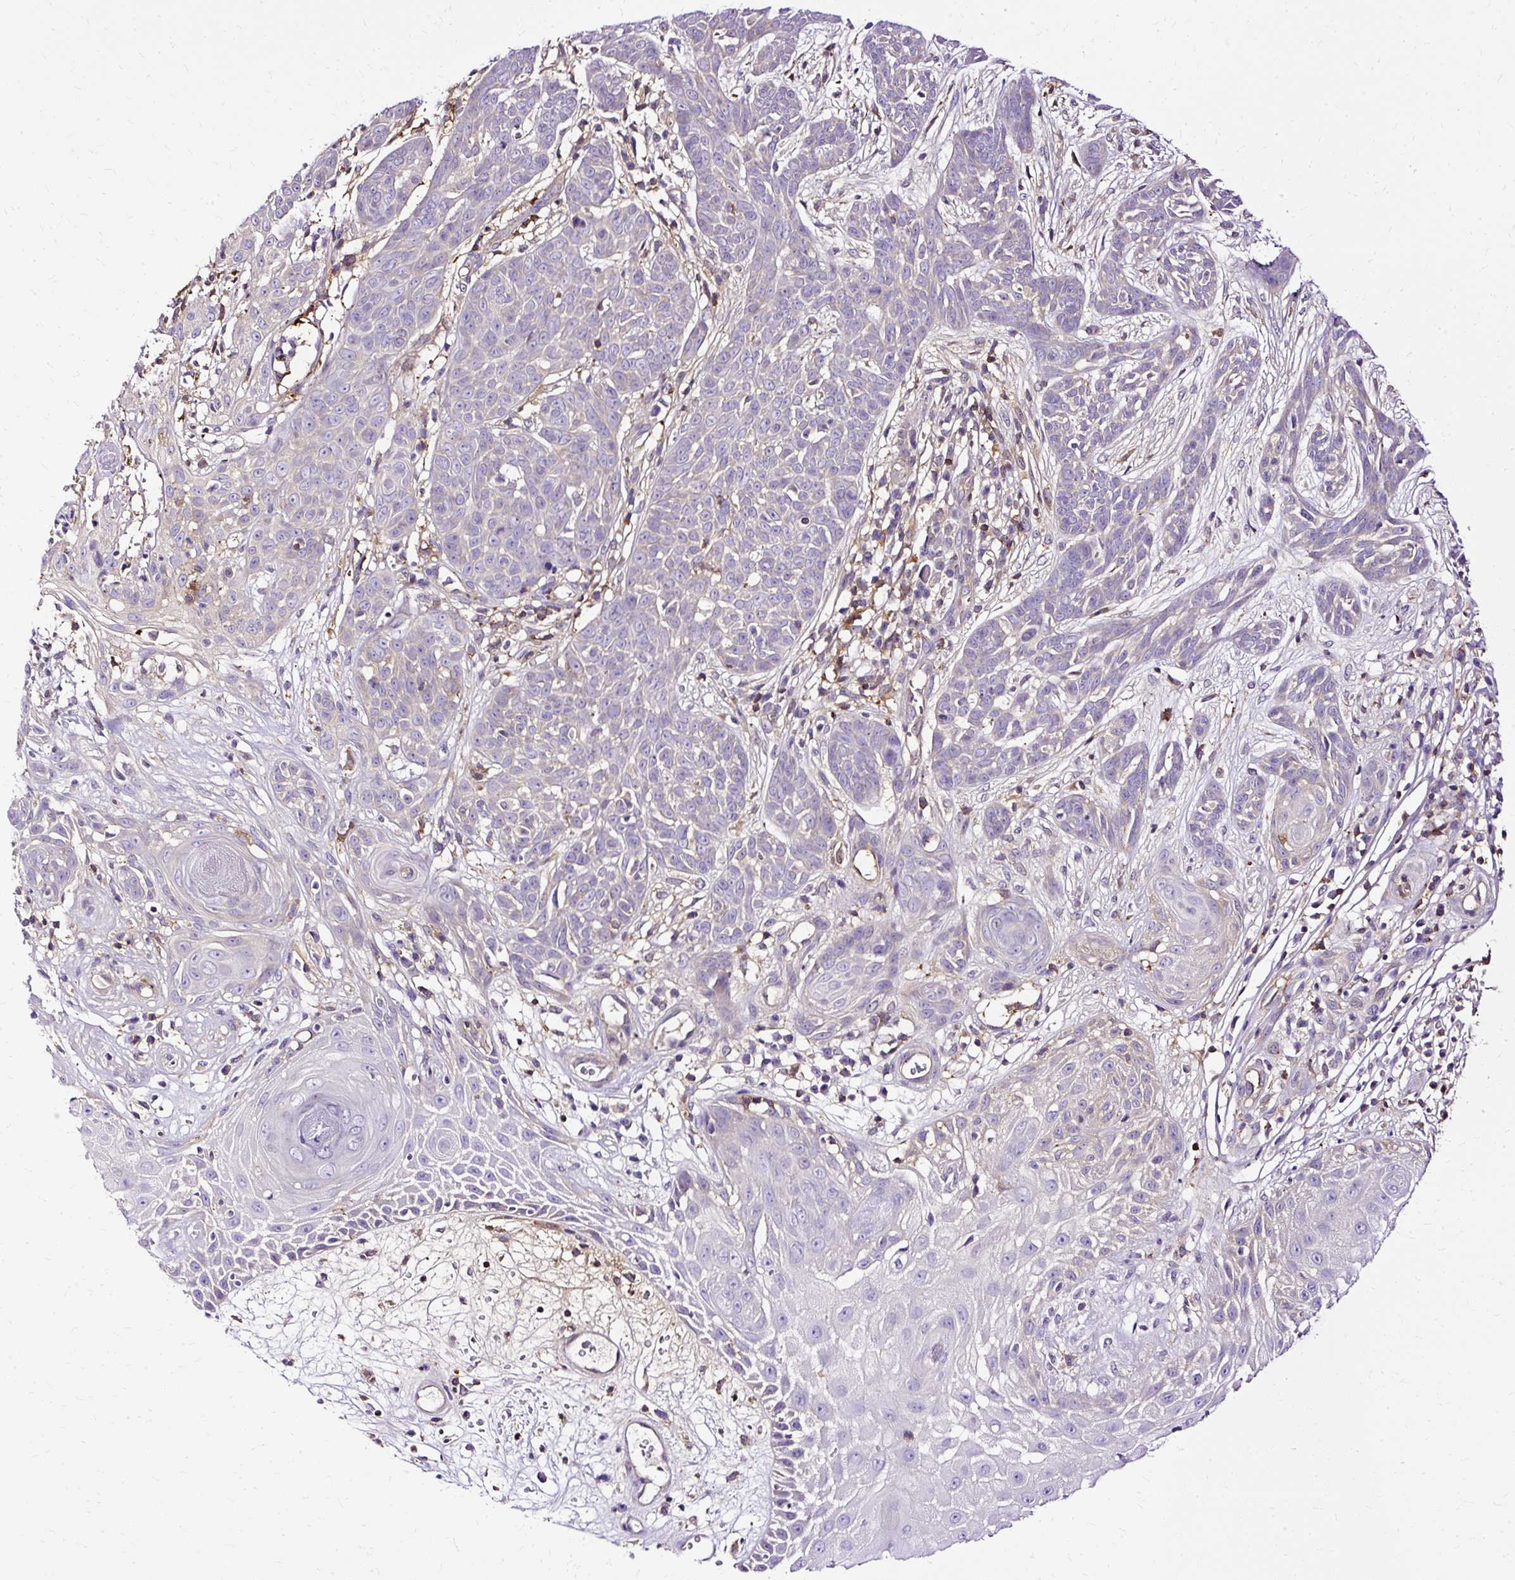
{"staining": {"intensity": "negative", "quantity": "none", "location": "none"}, "tissue": "skin cancer", "cell_type": "Tumor cells", "image_type": "cancer", "snomed": [{"axis": "morphology", "description": "Basal cell carcinoma"}, {"axis": "topography", "description": "Skin"}, {"axis": "topography", "description": "Skin, foot"}], "caption": "Tumor cells show no significant expression in skin cancer. The staining is performed using DAB (3,3'-diaminobenzidine) brown chromogen with nuclei counter-stained in using hematoxylin.", "gene": "TWF2", "patient": {"sex": "female", "age": 86}}